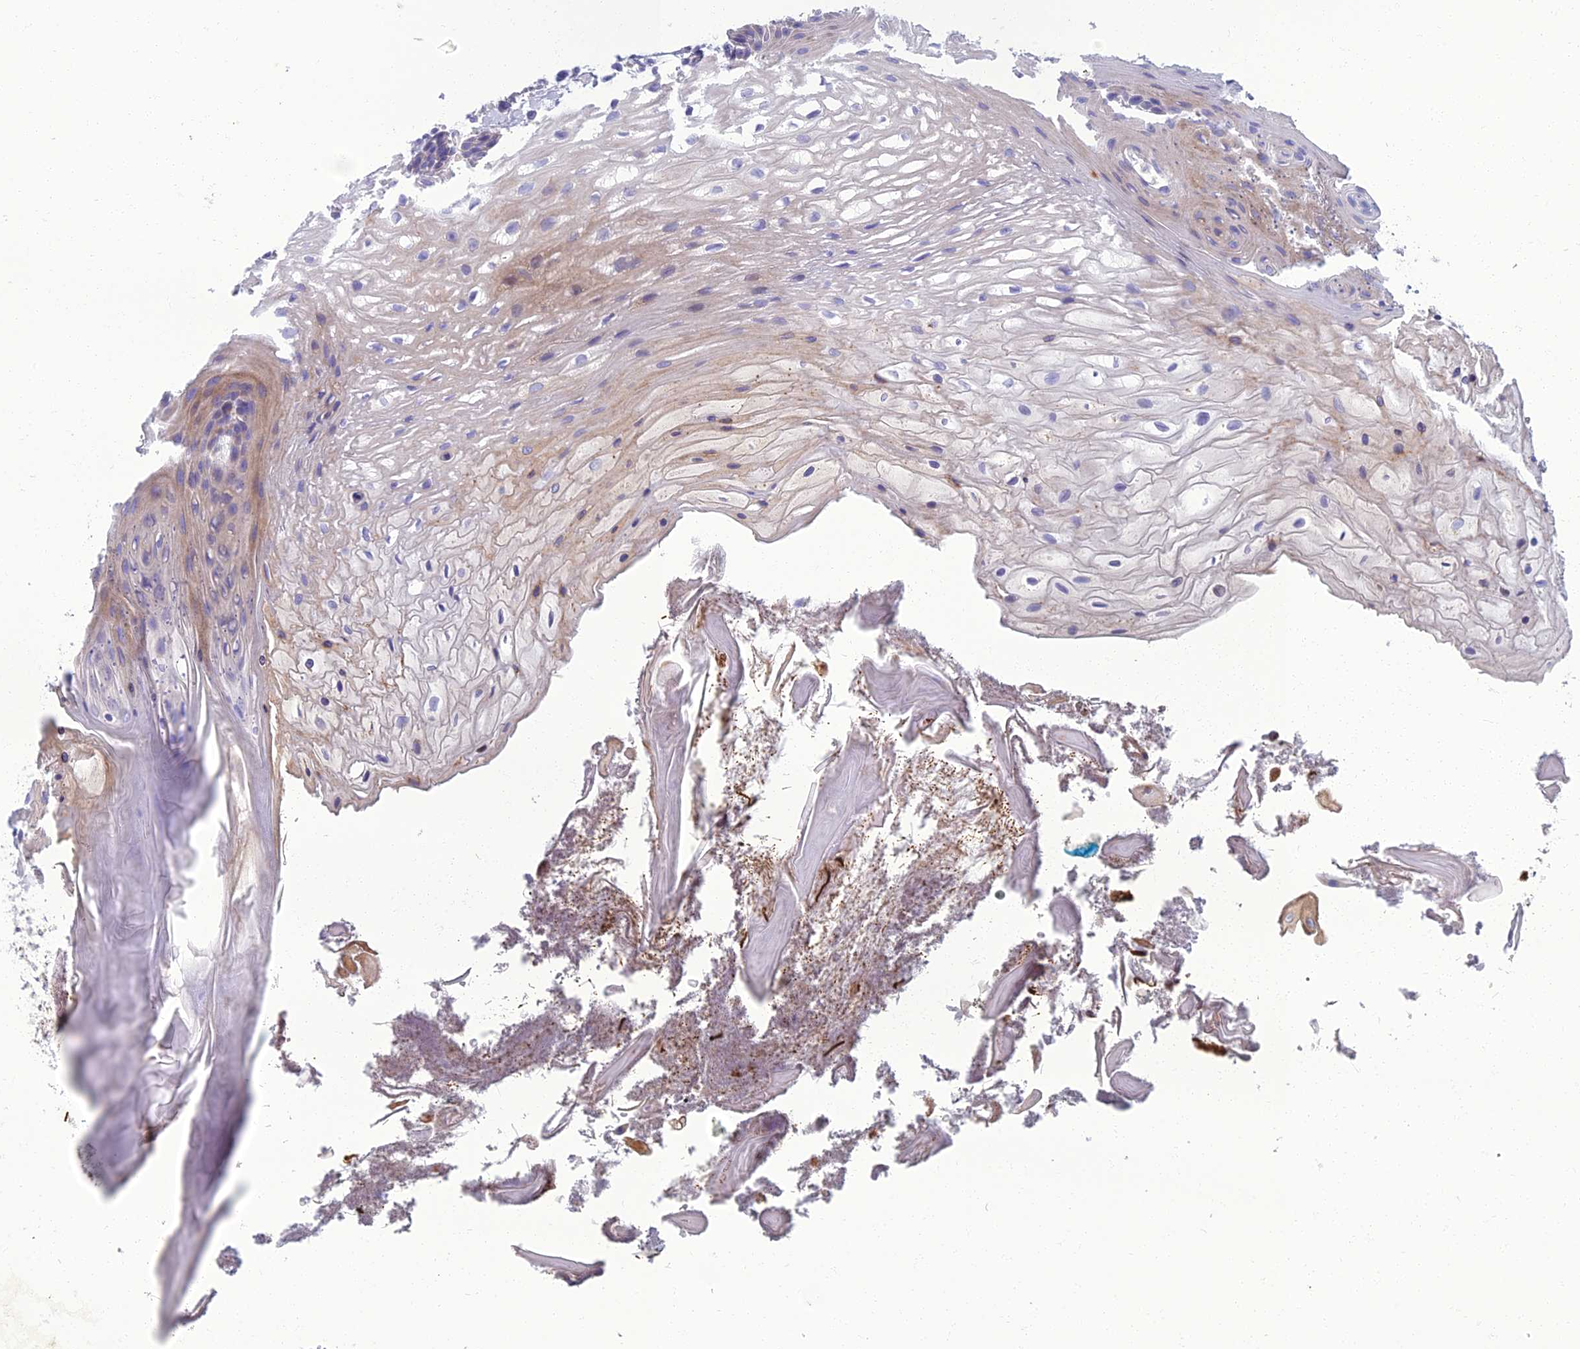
{"staining": {"intensity": "weak", "quantity": "<25%", "location": "cytoplasmic/membranous"}, "tissue": "oral mucosa", "cell_type": "Squamous epithelial cells", "image_type": "normal", "snomed": [{"axis": "morphology", "description": "Normal tissue, NOS"}, {"axis": "topography", "description": "Oral tissue"}], "caption": "DAB (3,3'-diaminobenzidine) immunohistochemical staining of normal human oral mucosa shows no significant expression in squamous epithelial cells. (DAB IHC, high magnification).", "gene": "SPTLC3", "patient": {"sex": "female", "age": 80}}